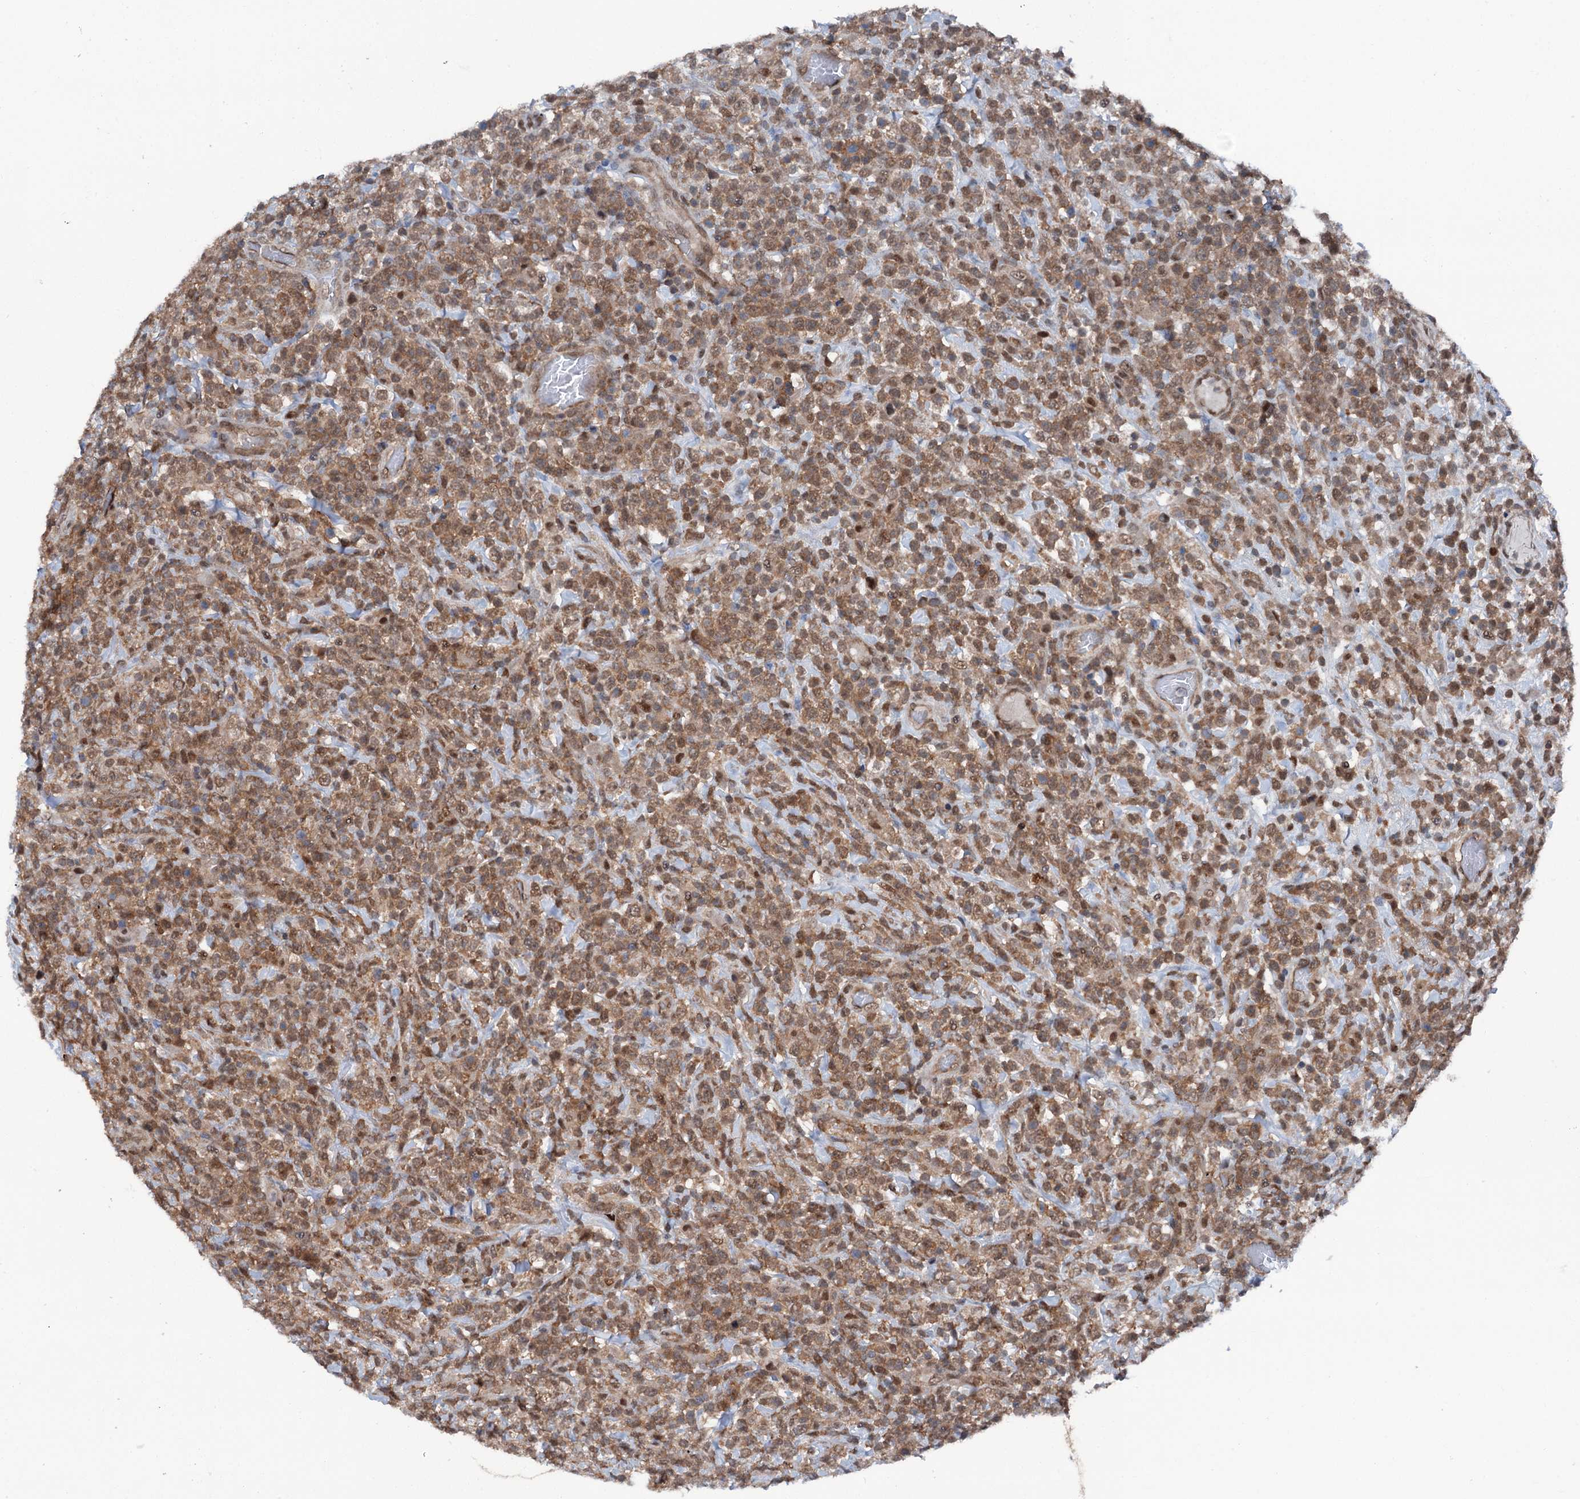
{"staining": {"intensity": "moderate", "quantity": ">75%", "location": "cytoplasmic/membranous,nuclear"}, "tissue": "lymphoma", "cell_type": "Tumor cells", "image_type": "cancer", "snomed": [{"axis": "morphology", "description": "Malignant lymphoma, non-Hodgkin's type, High grade"}, {"axis": "topography", "description": "Colon"}], "caption": "Lymphoma stained for a protein exhibits moderate cytoplasmic/membranous and nuclear positivity in tumor cells. (DAB = brown stain, brightfield microscopy at high magnification).", "gene": "PSMD13", "patient": {"sex": "female", "age": 53}}